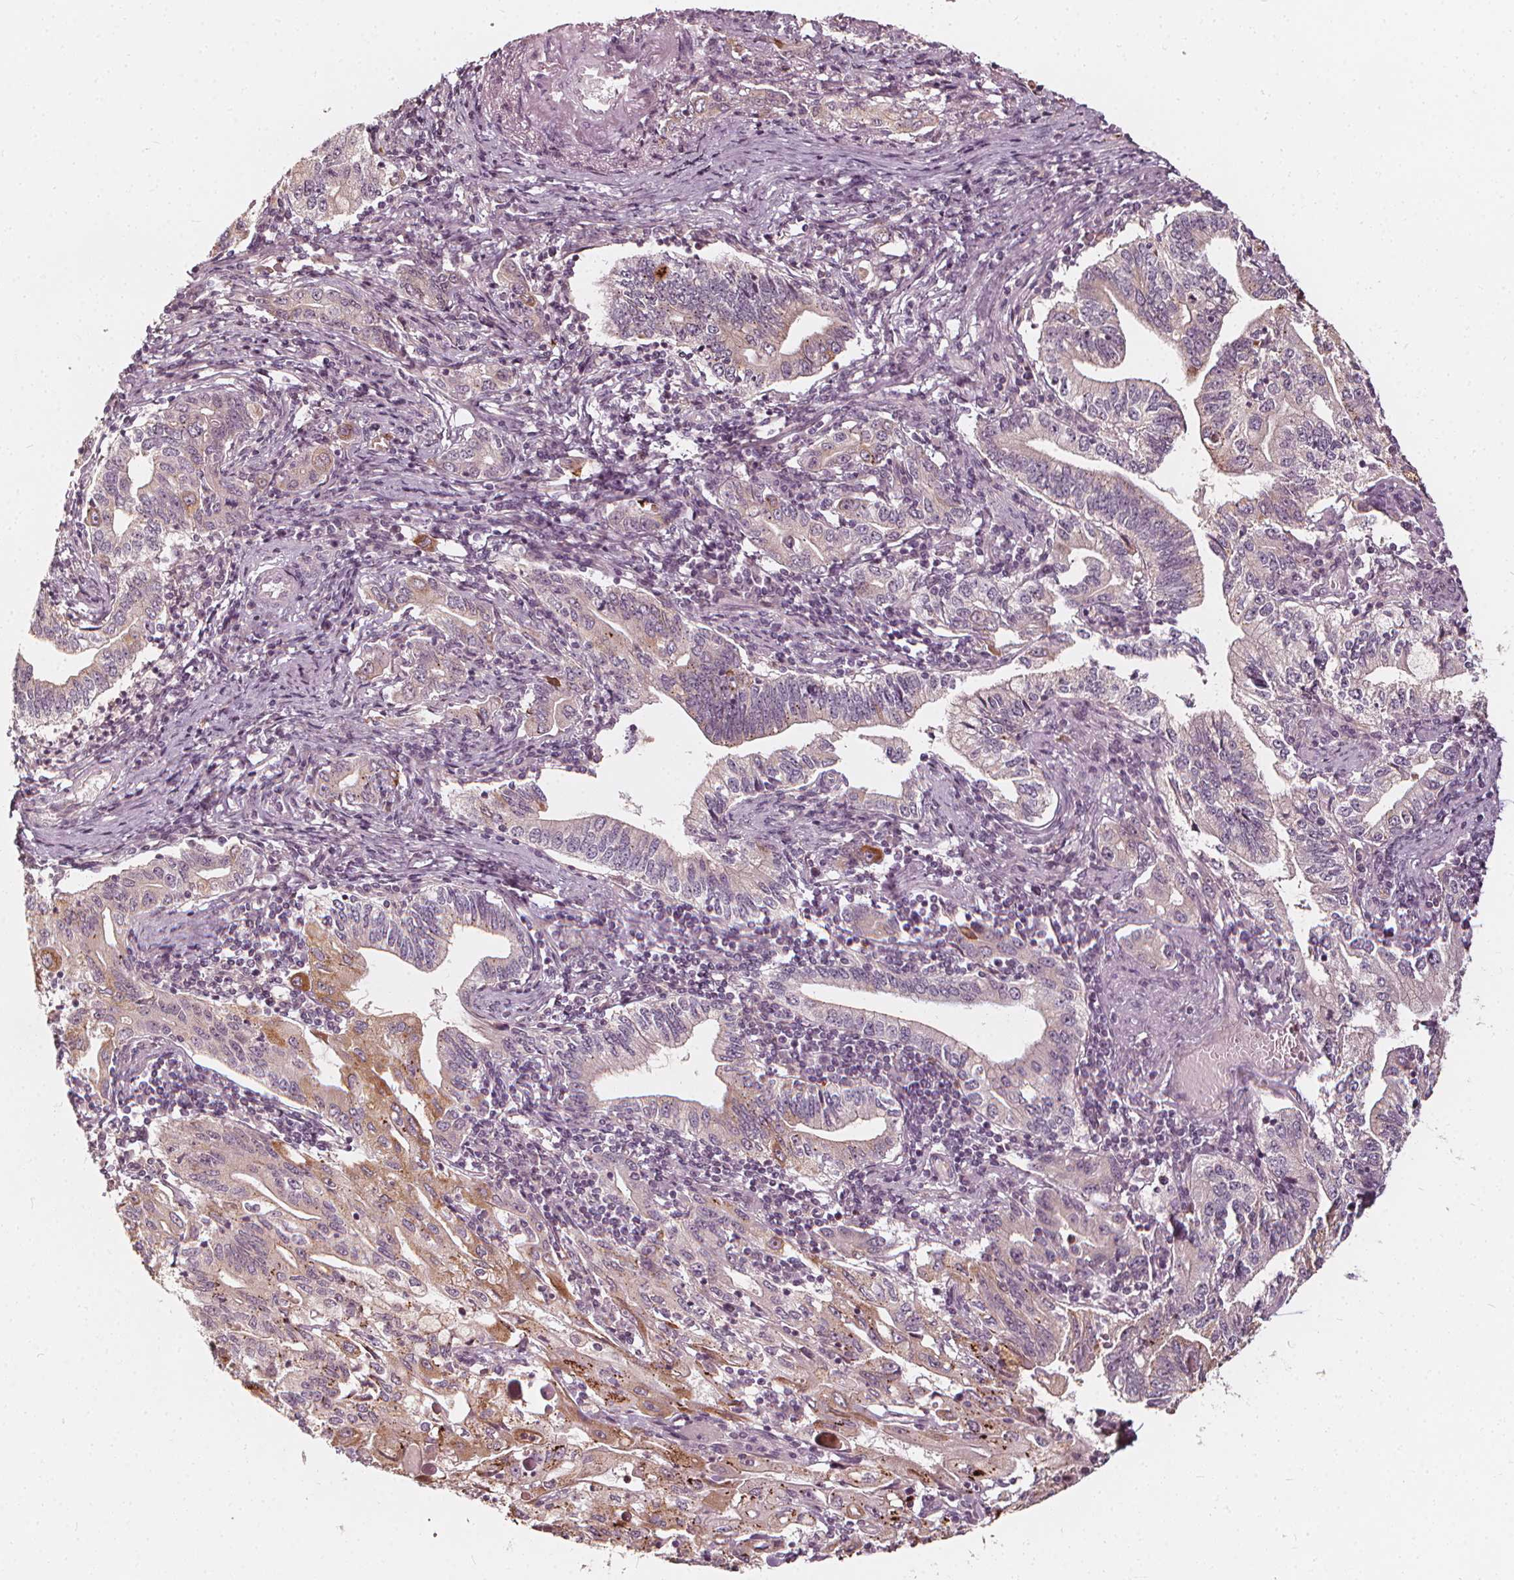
{"staining": {"intensity": "moderate", "quantity": "<25%", "location": "cytoplasmic/membranous"}, "tissue": "stomach cancer", "cell_type": "Tumor cells", "image_type": "cancer", "snomed": [{"axis": "morphology", "description": "Adenocarcinoma, NOS"}, {"axis": "topography", "description": "Stomach, lower"}], "caption": "Adenocarcinoma (stomach) tissue exhibits moderate cytoplasmic/membranous staining in about <25% of tumor cells", "gene": "NPC1L1", "patient": {"sex": "female", "age": 72}}